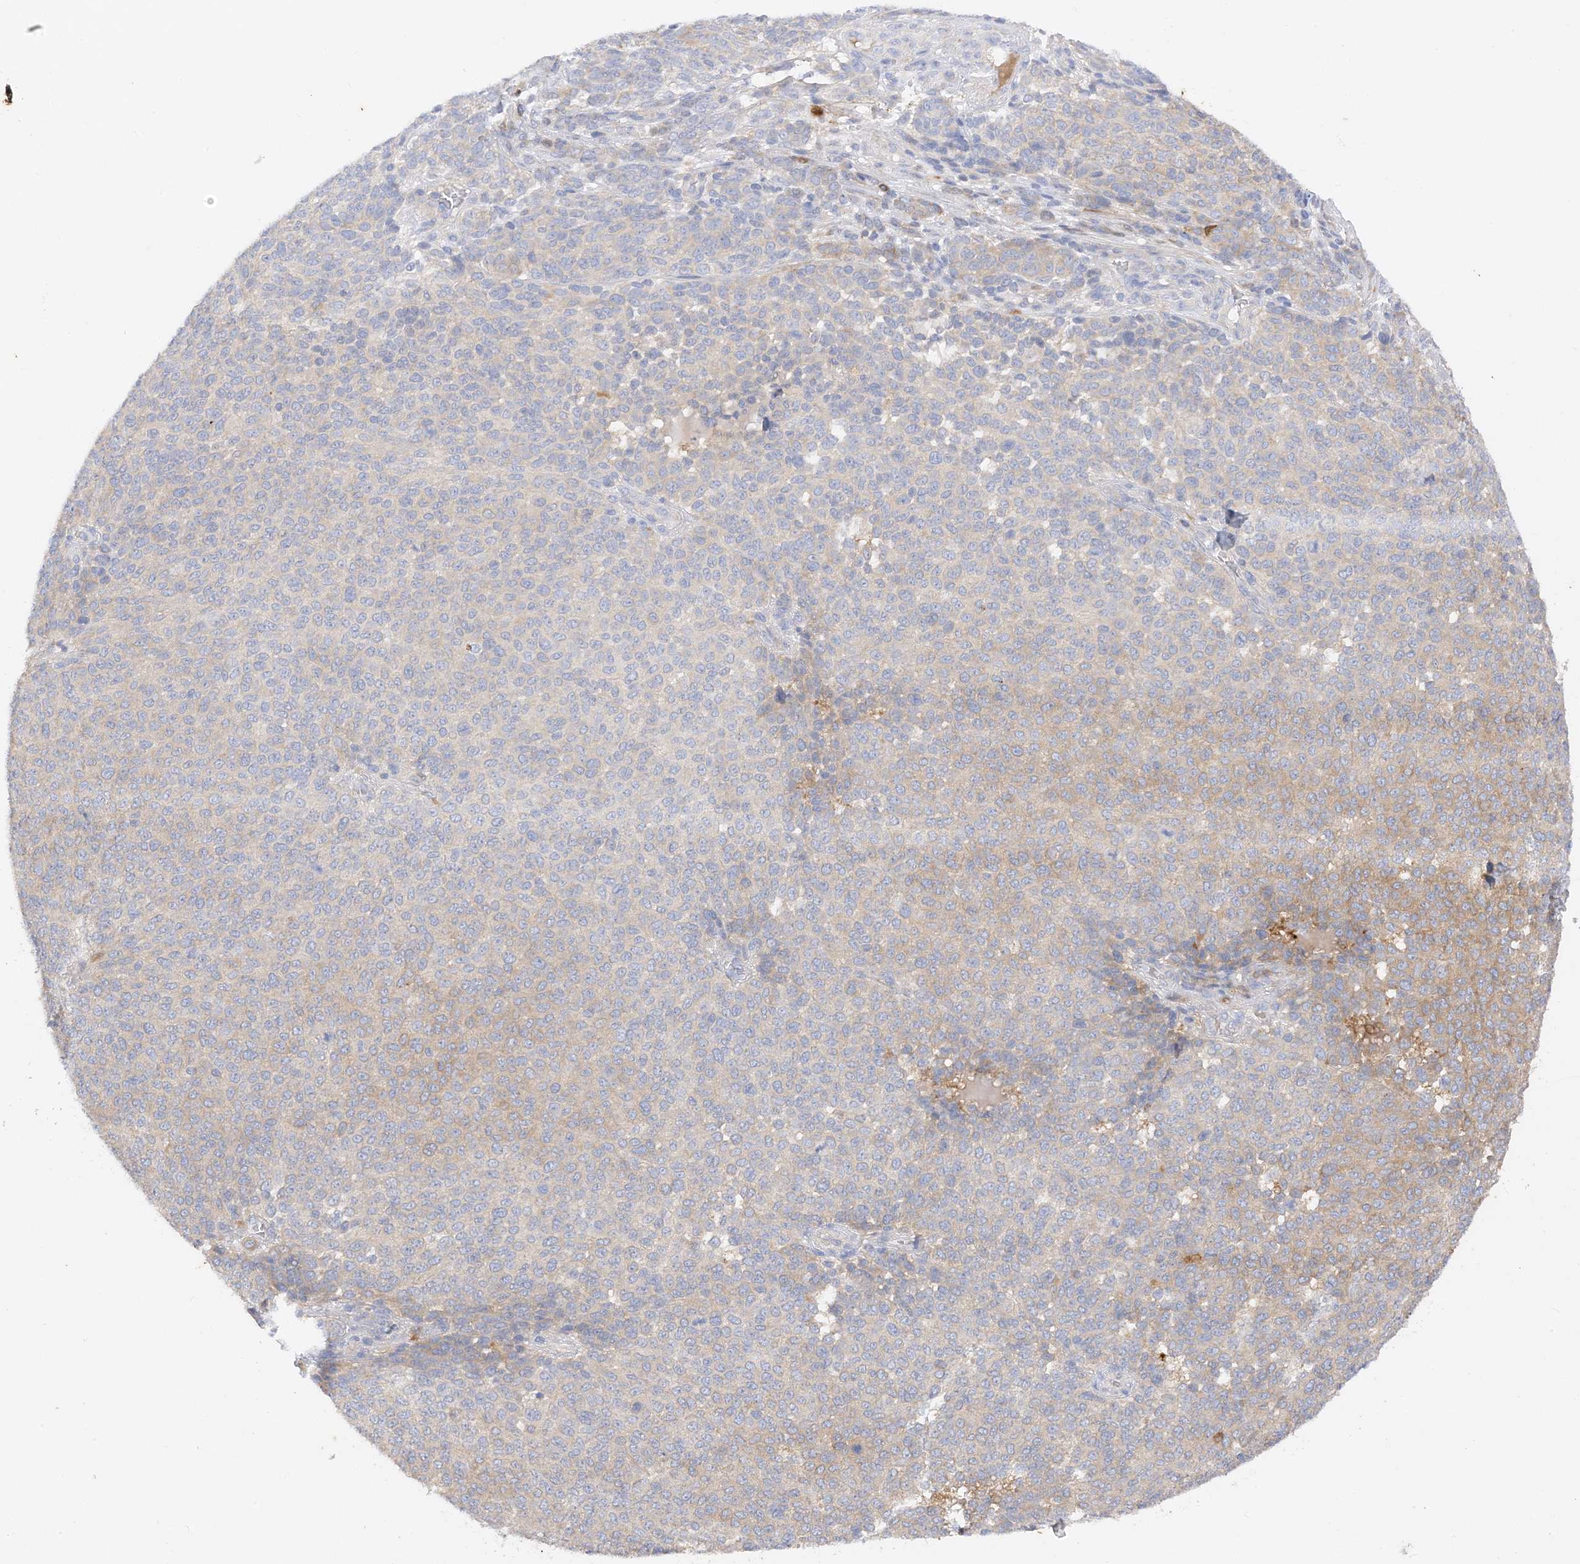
{"staining": {"intensity": "weak", "quantity": "<25%", "location": "cytoplasmic/membranous"}, "tissue": "melanoma", "cell_type": "Tumor cells", "image_type": "cancer", "snomed": [{"axis": "morphology", "description": "Malignant melanoma, NOS"}, {"axis": "topography", "description": "Skin"}], "caption": "Tumor cells are negative for protein expression in human malignant melanoma. (Brightfield microscopy of DAB (3,3'-diaminobenzidine) immunohistochemistry at high magnification).", "gene": "ARV1", "patient": {"sex": "male", "age": 49}}